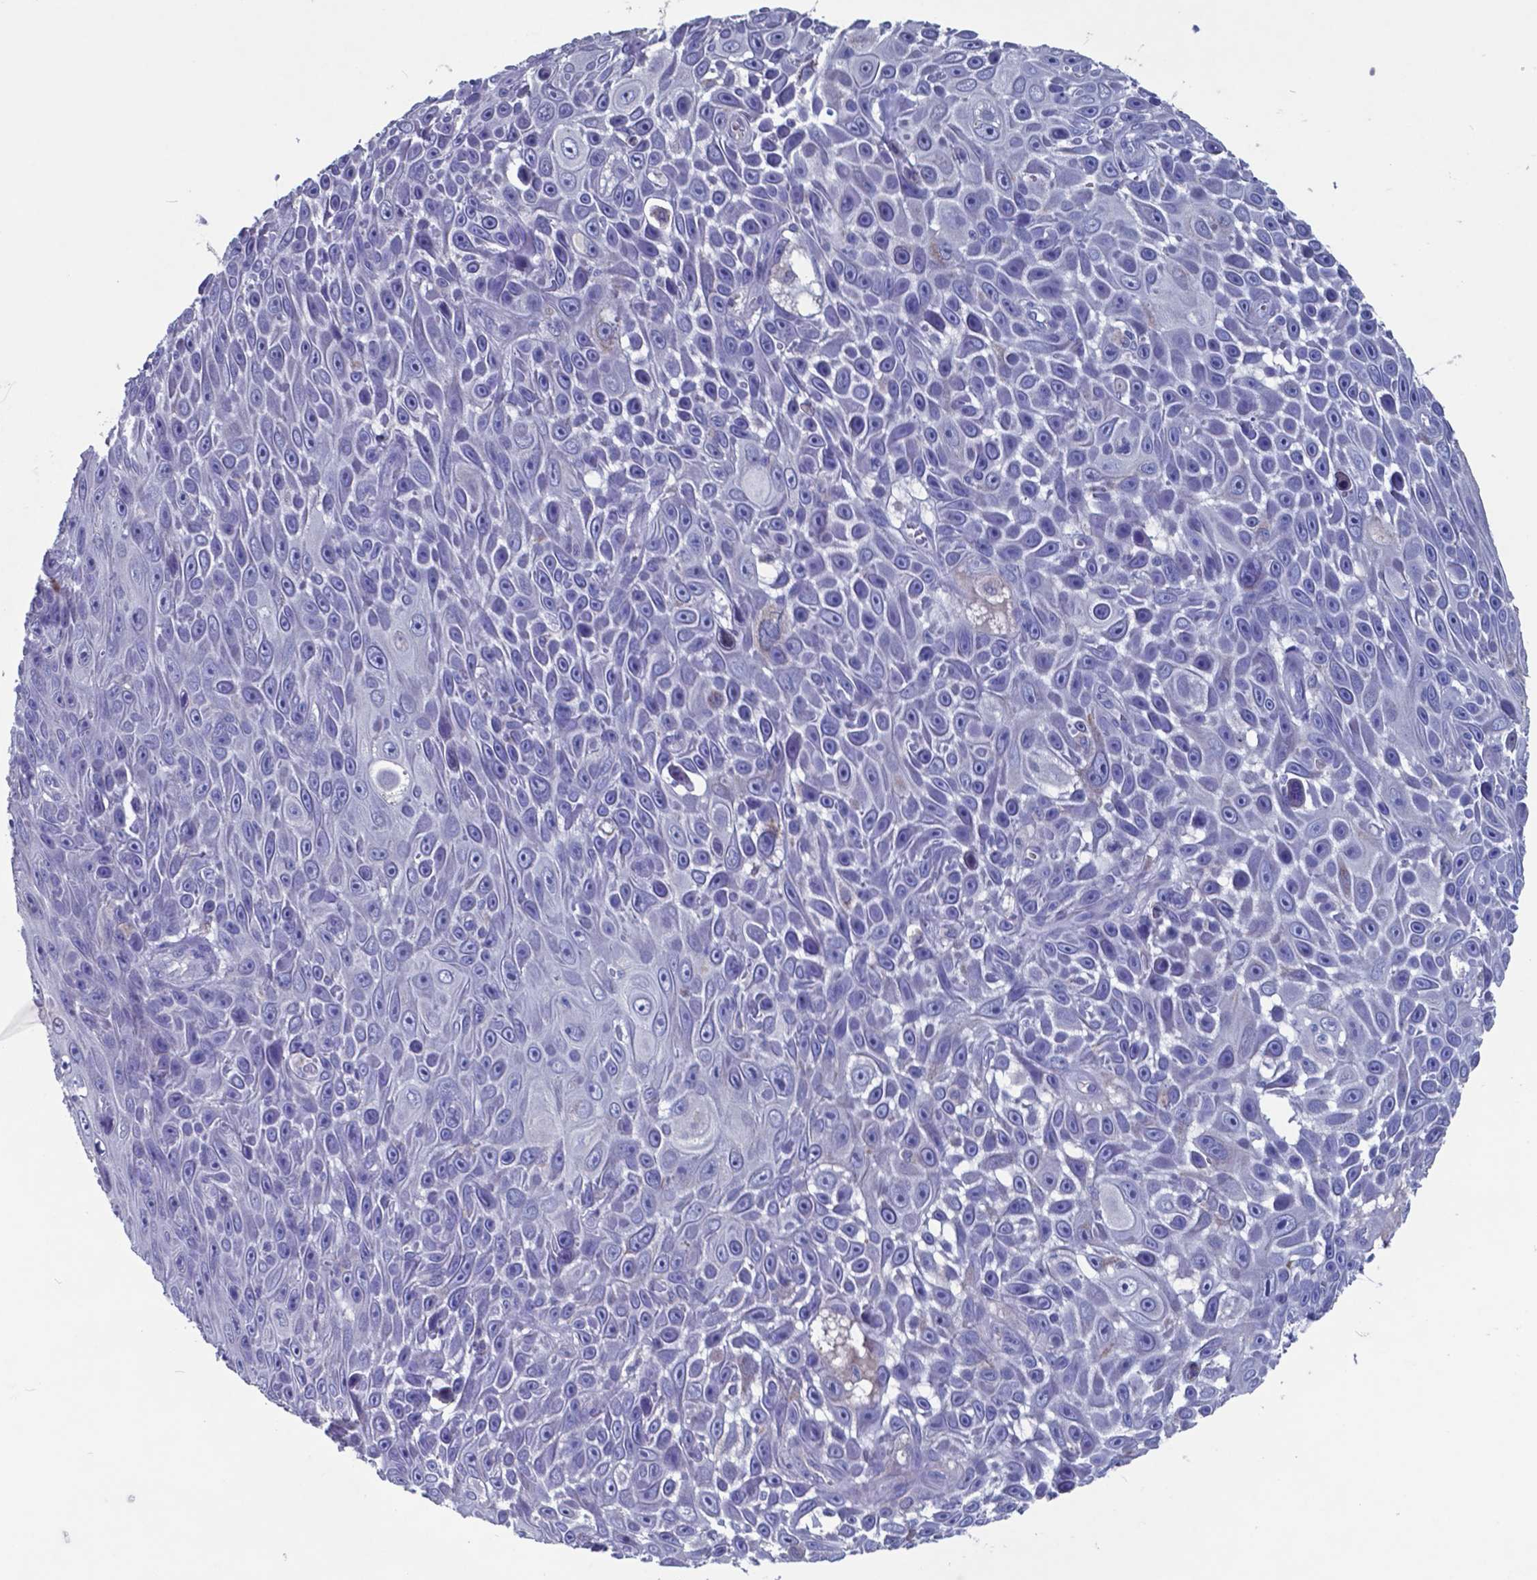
{"staining": {"intensity": "negative", "quantity": "none", "location": "none"}, "tissue": "skin cancer", "cell_type": "Tumor cells", "image_type": "cancer", "snomed": [{"axis": "morphology", "description": "Squamous cell carcinoma, NOS"}, {"axis": "topography", "description": "Skin"}], "caption": "The immunohistochemistry histopathology image has no significant expression in tumor cells of squamous cell carcinoma (skin) tissue.", "gene": "TTR", "patient": {"sex": "male", "age": 82}}